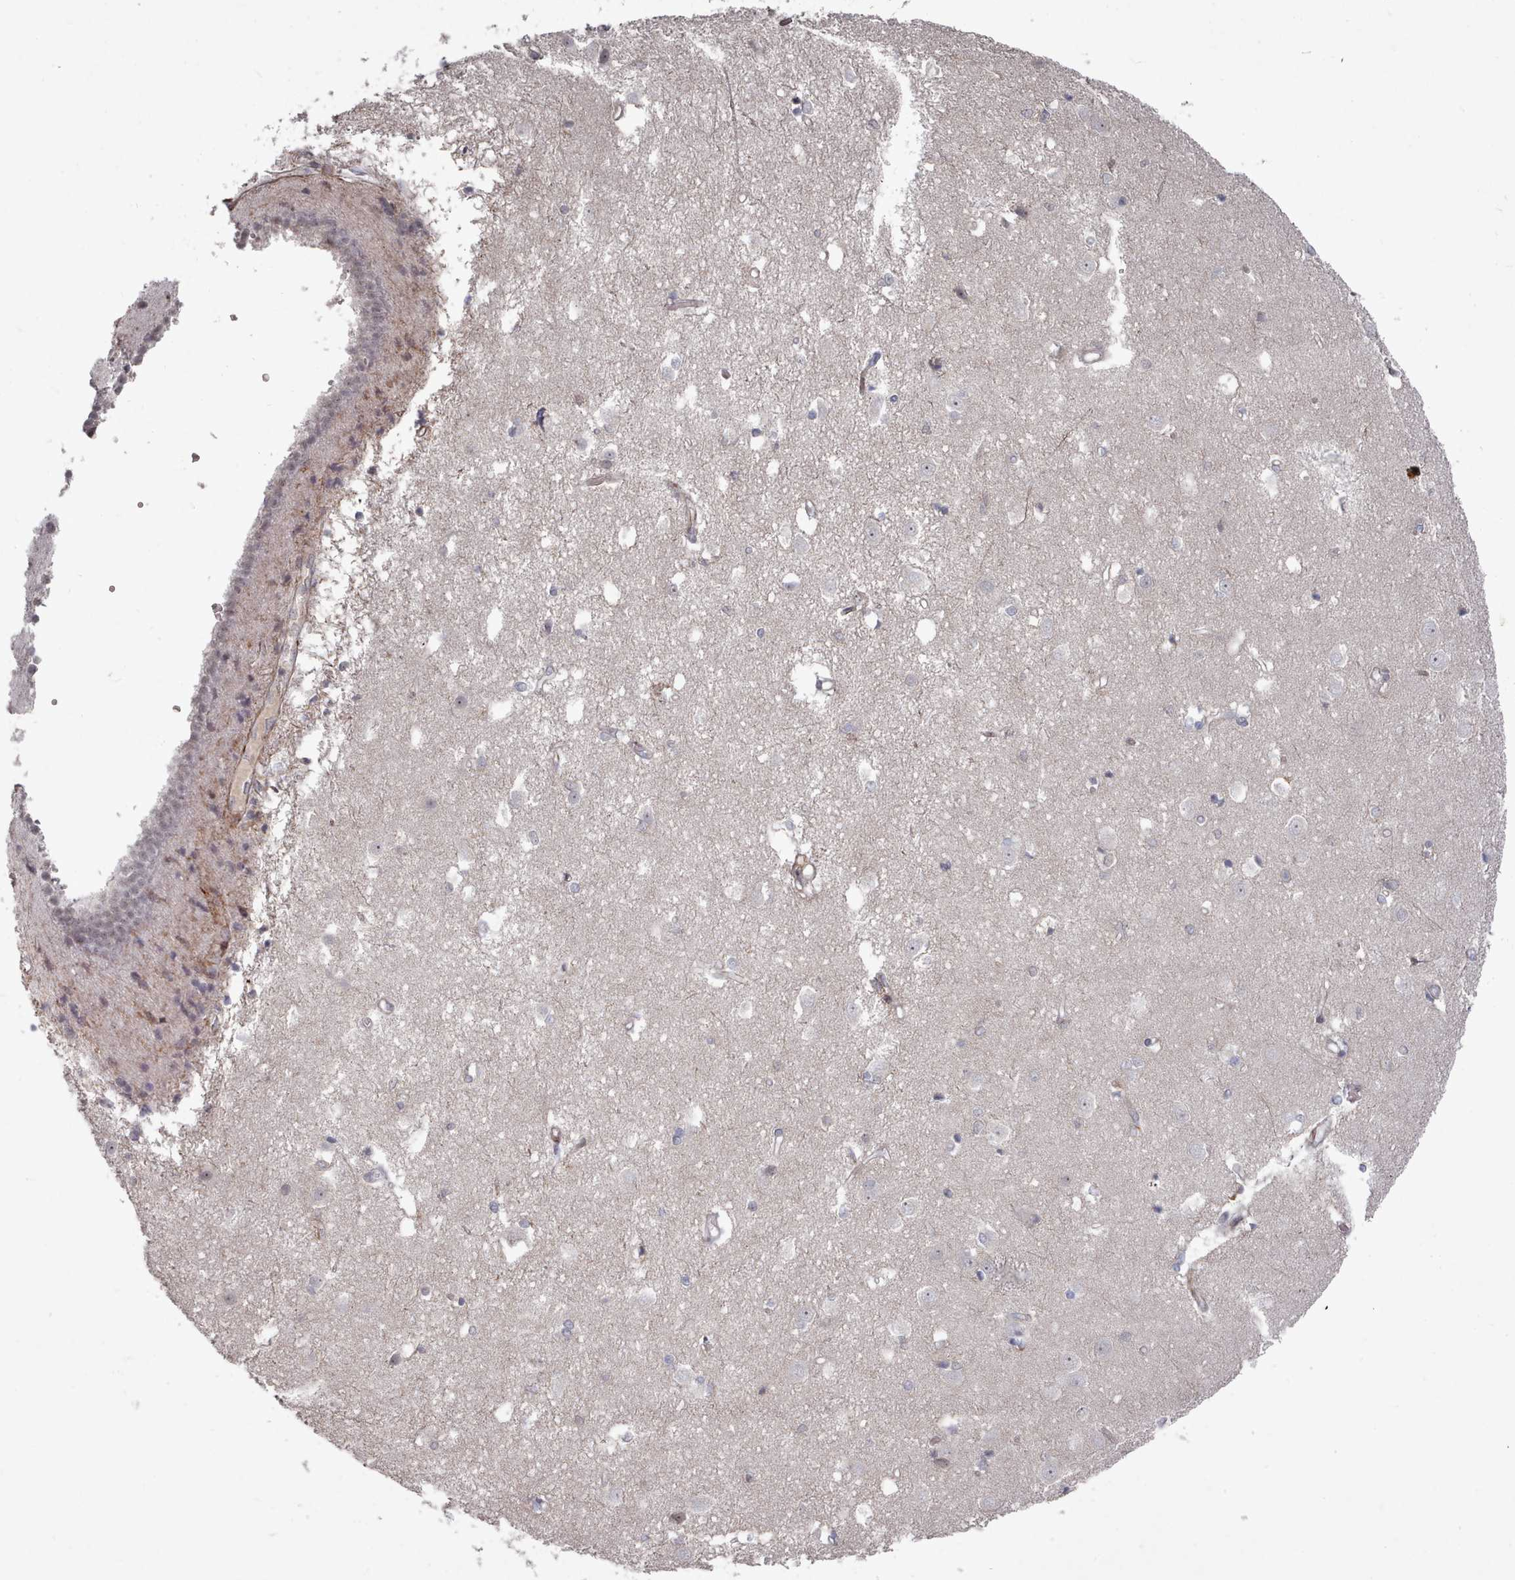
{"staining": {"intensity": "negative", "quantity": "none", "location": "none"}, "tissue": "caudate", "cell_type": "Glial cells", "image_type": "normal", "snomed": [{"axis": "morphology", "description": "Normal tissue, NOS"}, {"axis": "topography", "description": "Lateral ventricle wall"}], "caption": "An immunohistochemistry image of benign caudate is shown. There is no staining in glial cells of caudate.", "gene": "COL8A2", "patient": {"sex": "male", "age": 37}}